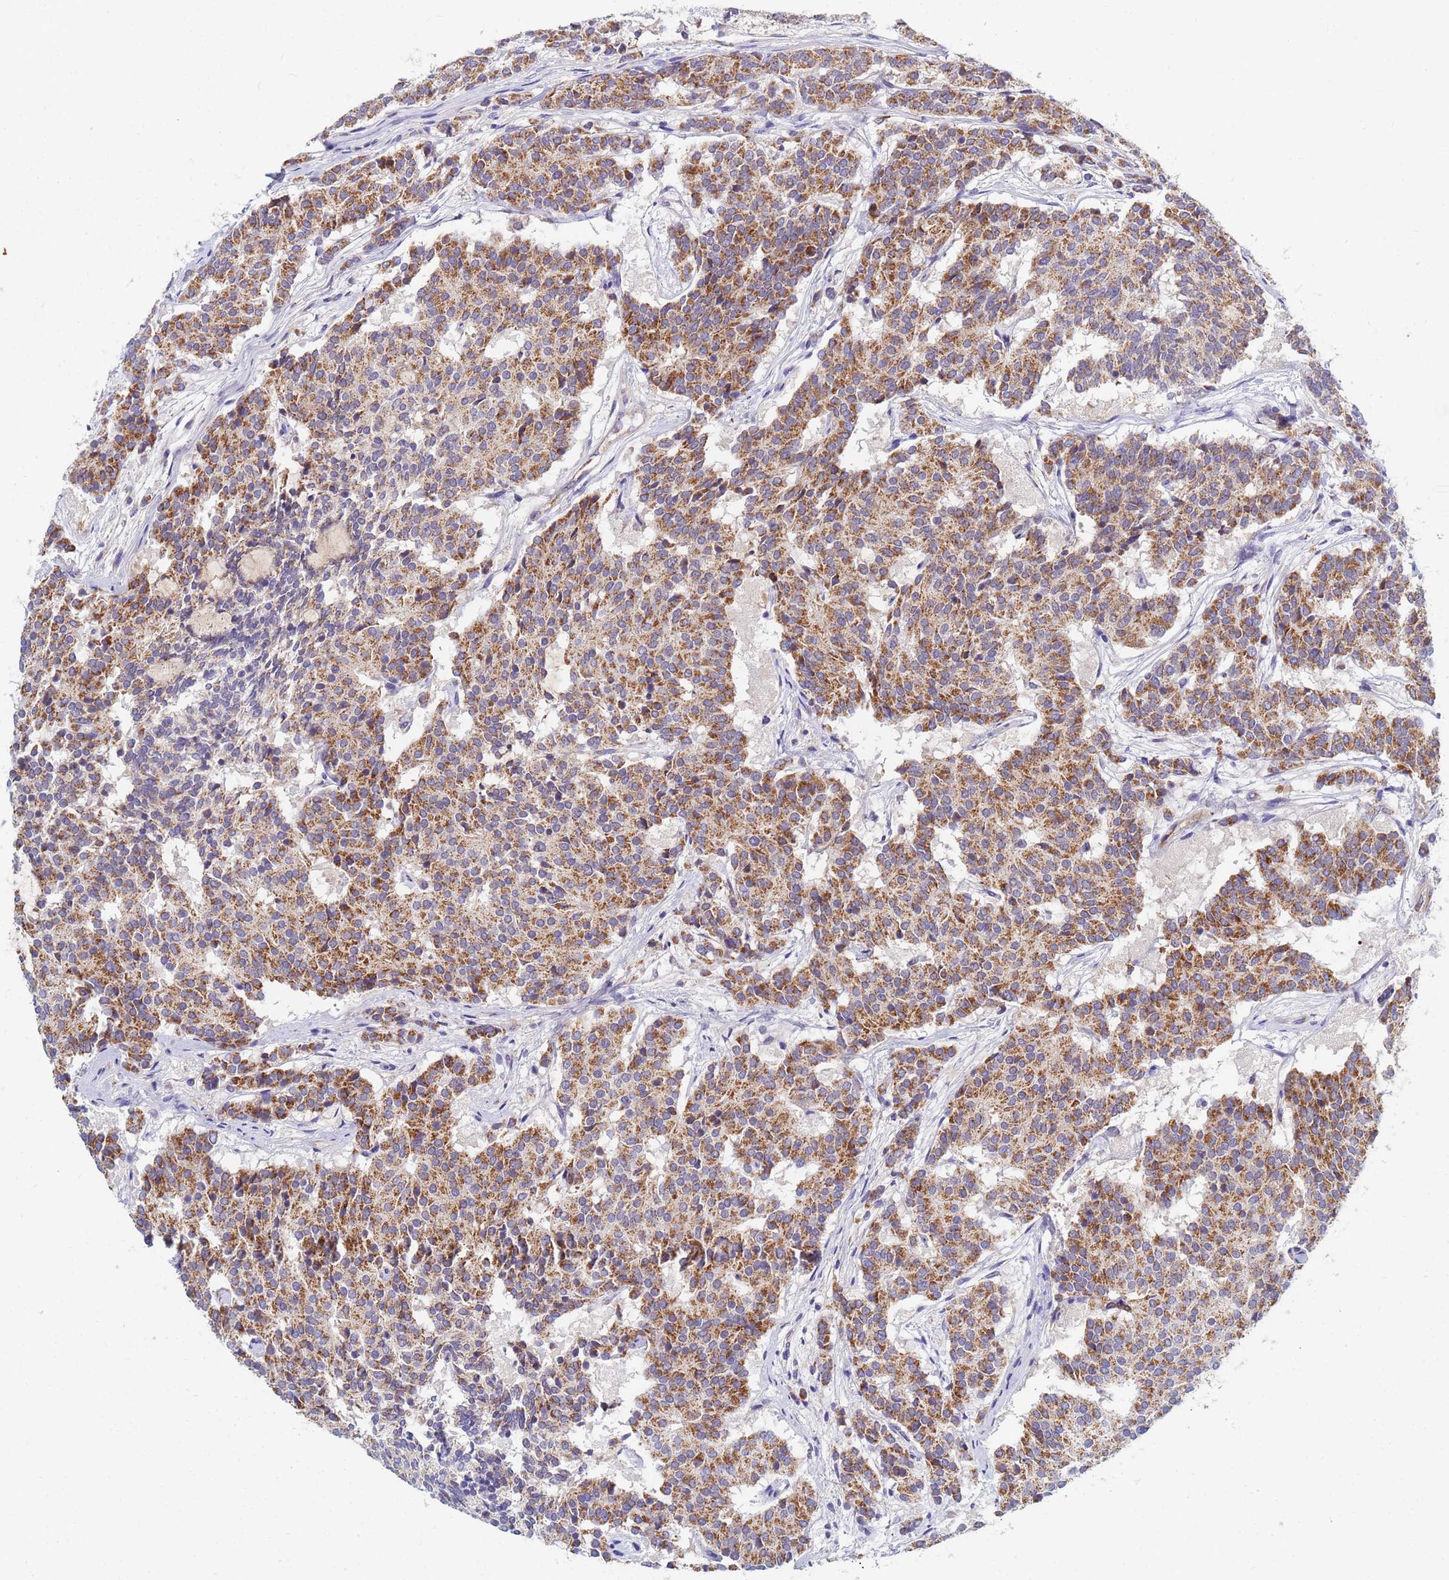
{"staining": {"intensity": "moderate", "quantity": ">75%", "location": "cytoplasmic/membranous"}, "tissue": "carcinoid", "cell_type": "Tumor cells", "image_type": "cancer", "snomed": [{"axis": "morphology", "description": "Carcinoid, malignant, NOS"}, {"axis": "topography", "description": "Pancreas"}], "caption": "Approximately >75% of tumor cells in carcinoid show moderate cytoplasmic/membranous protein staining as visualized by brown immunohistochemical staining.", "gene": "SDR39U1", "patient": {"sex": "female", "age": 54}}